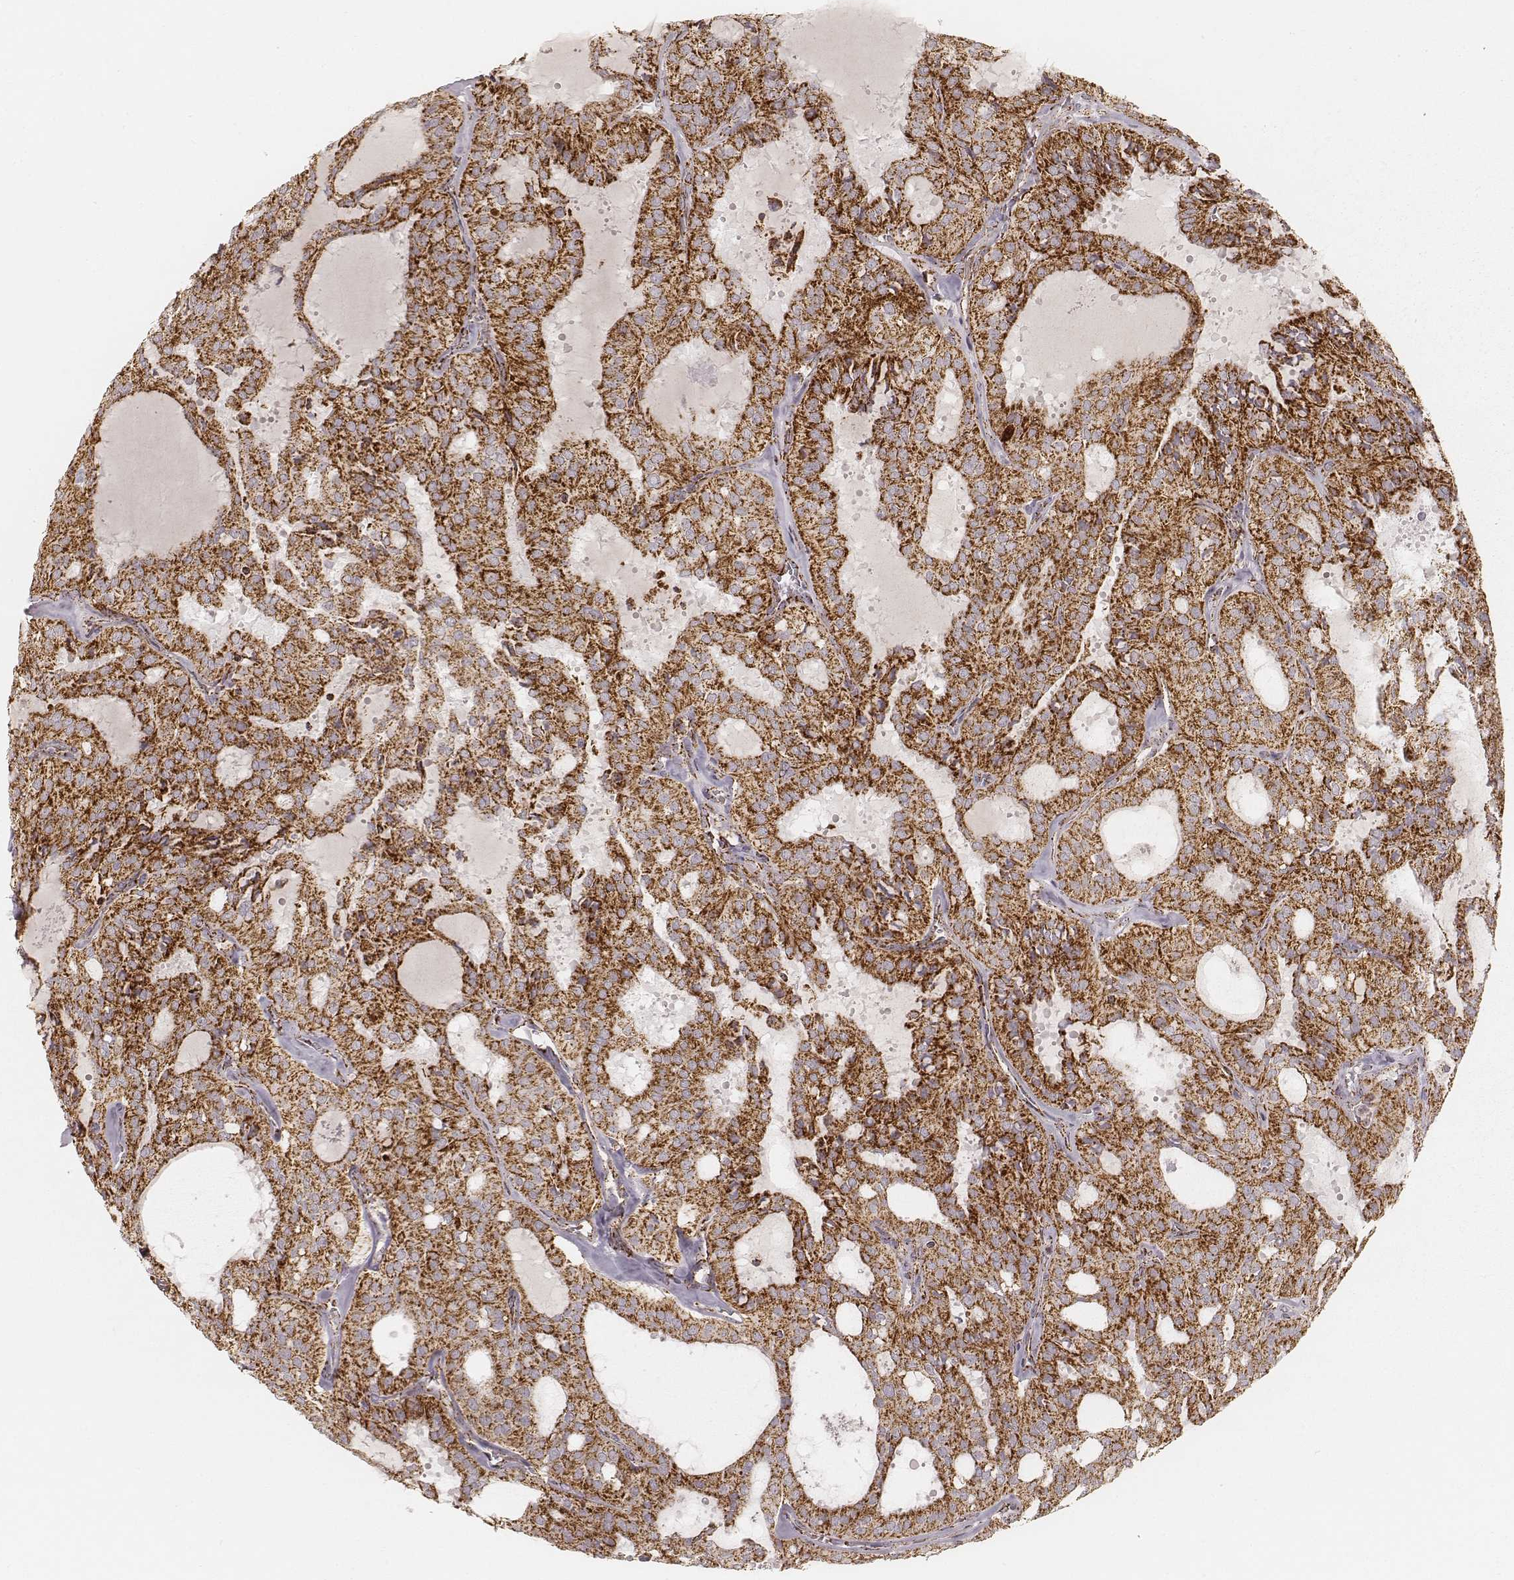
{"staining": {"intensity": "strong", "quantity": ">75%", "location": "cytoplasmic/membranous"}, "tissue": "thyroid cancer", "cell_type": "Tumor cells", "image_type": "cancer", "snomed": [{"axis": "morphology", "description": "Follicular adenoma carcinoma, NOS"}, {"axis": "topography", "description": "Thyroid gland"}], "caption": "Tumor cells display high levels of strong cytoplasmic/membranous positivity in about >75% of cells in human thyroid cancer (follicular adenoma carcinoma).", "gene": "CS", "patient": {"sex": "male", "age": 75}}